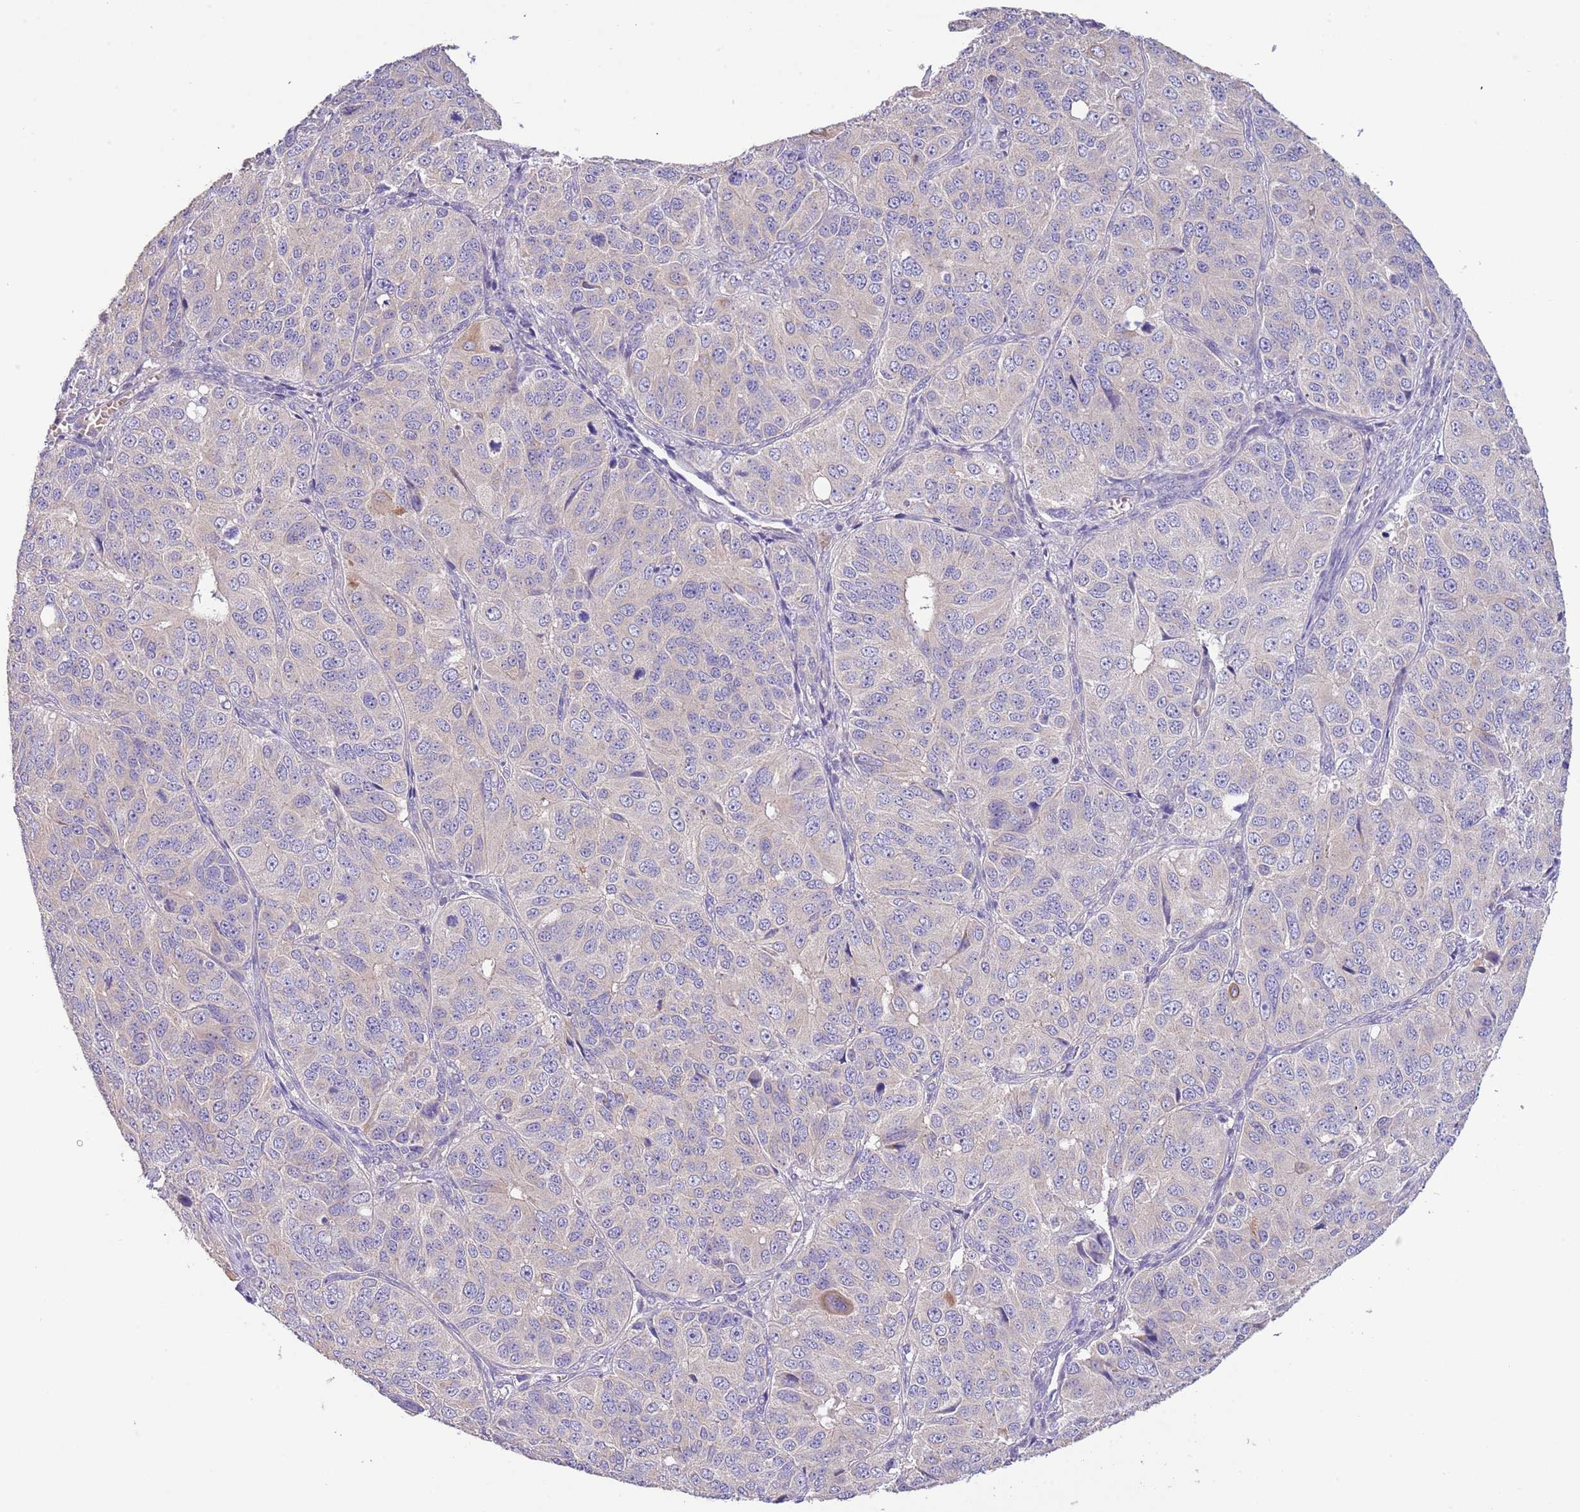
{"staining": {"intensity": "negative", "quantity": "none", "location": "none"}, "tissue": "ovarian cancer", "cell_type": "Tumor cells", "image_type": "cancer", "snomed": [{"axis": "morphology", "description": "Carcinoma, endometroid"}, {"axis": "topography", "description": "Ovary"}], "caption": "Immunohistochemistry (IHC) micrograph of human ovarian cancer stained for a protein (brown), which demonstrates no expression in tumor cells.", "gene": "ZNF658", "patient": {"sex": "female", "age": 51}}